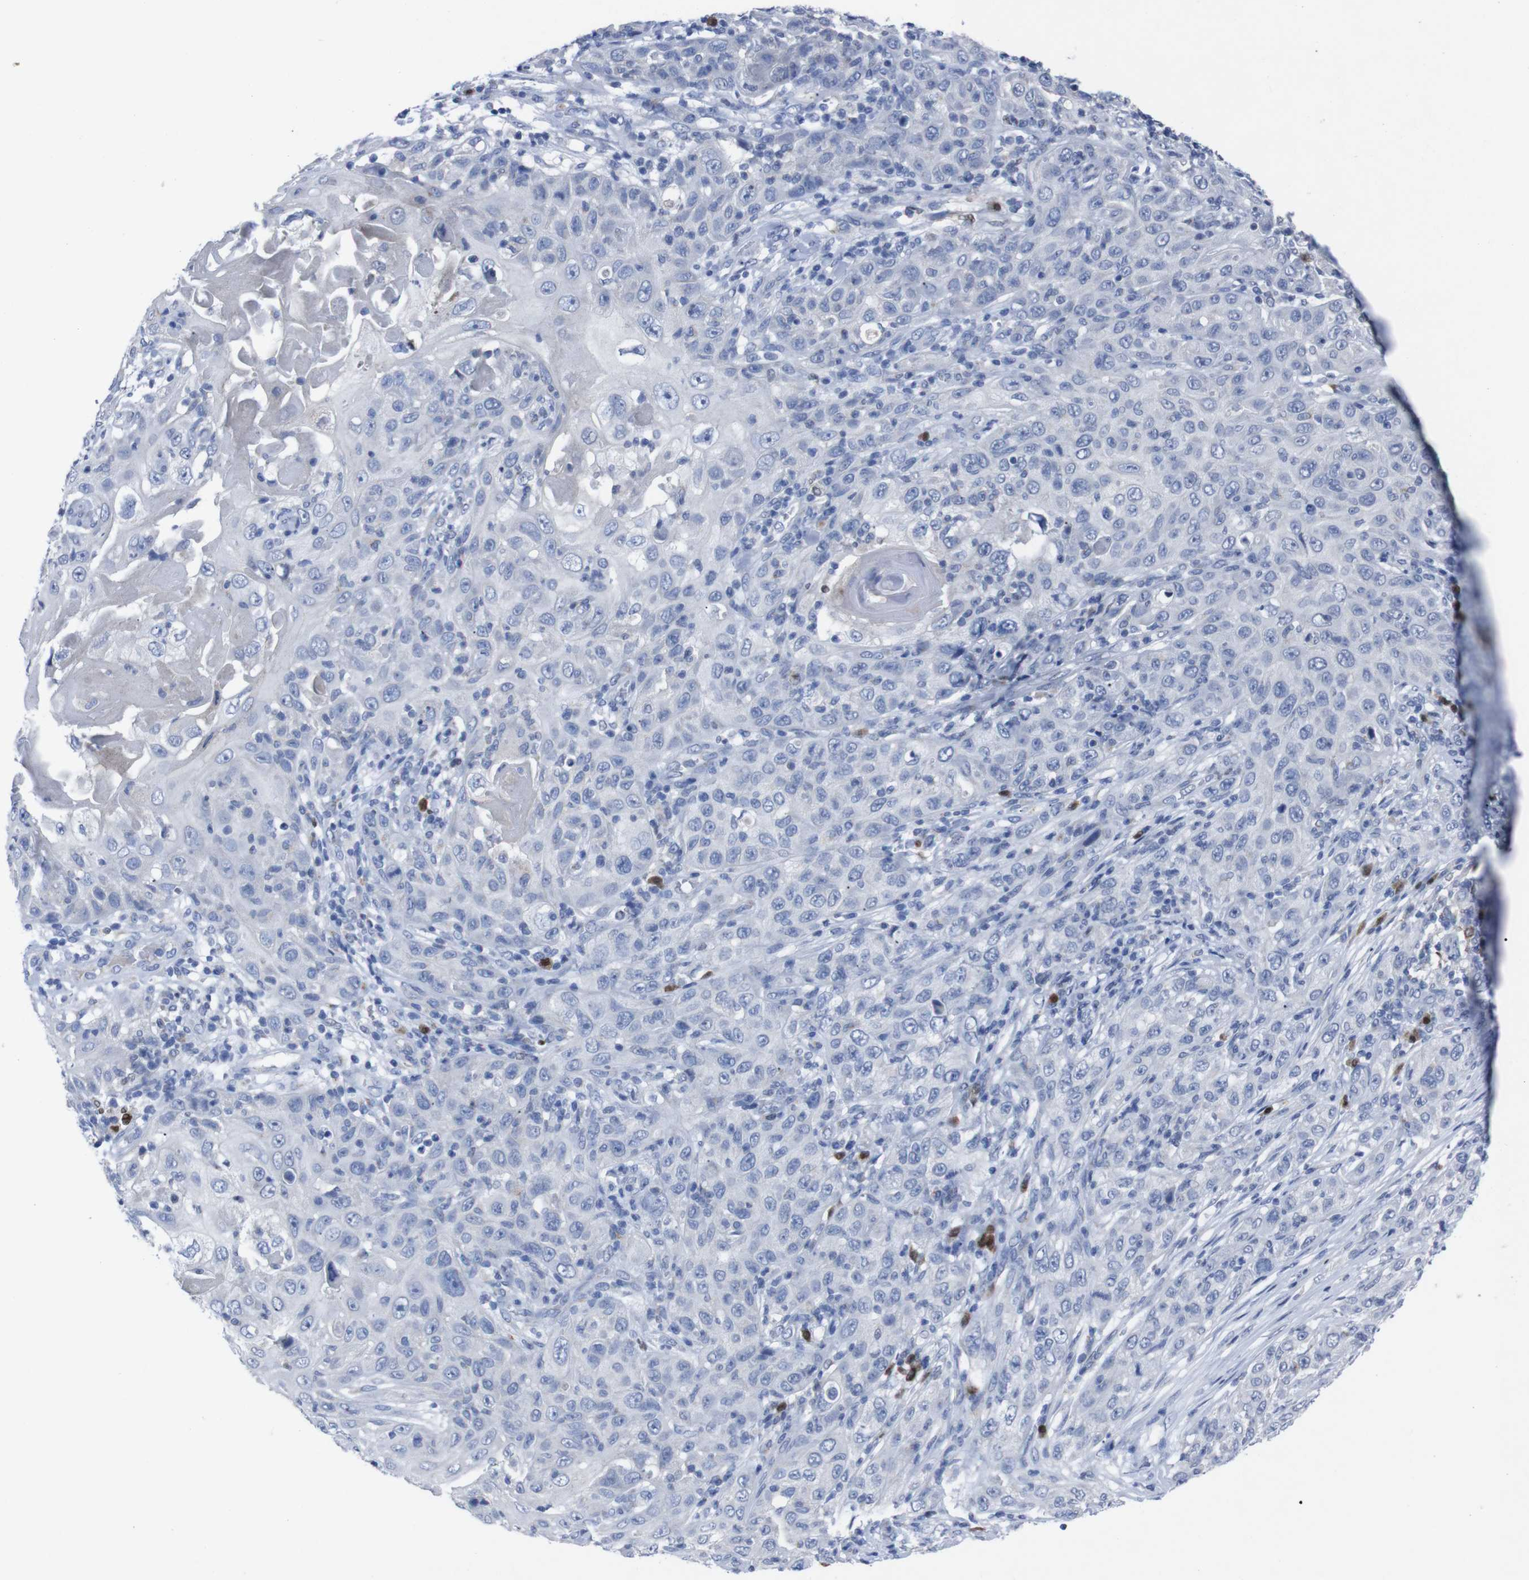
{"staining": {"intensity": "negative", "quantity": "none", "location": "none"}, "tissue": "skin cancer", "cell_type": "Tumor cells", "image_type": "cancer", "snomed": [{"axis": "morphology", "description": "Squamous cell carcinoma, NOS"}, {"axis": "topography", "description": "Skin"}], "caption": "IHC image of human skin cancer (squamous cell carcinoma) stained for a protein (brown), which reveals no expression in tumor cells.", "gene": "IRF4", "patient": {"sex": "female", "age": 88}}